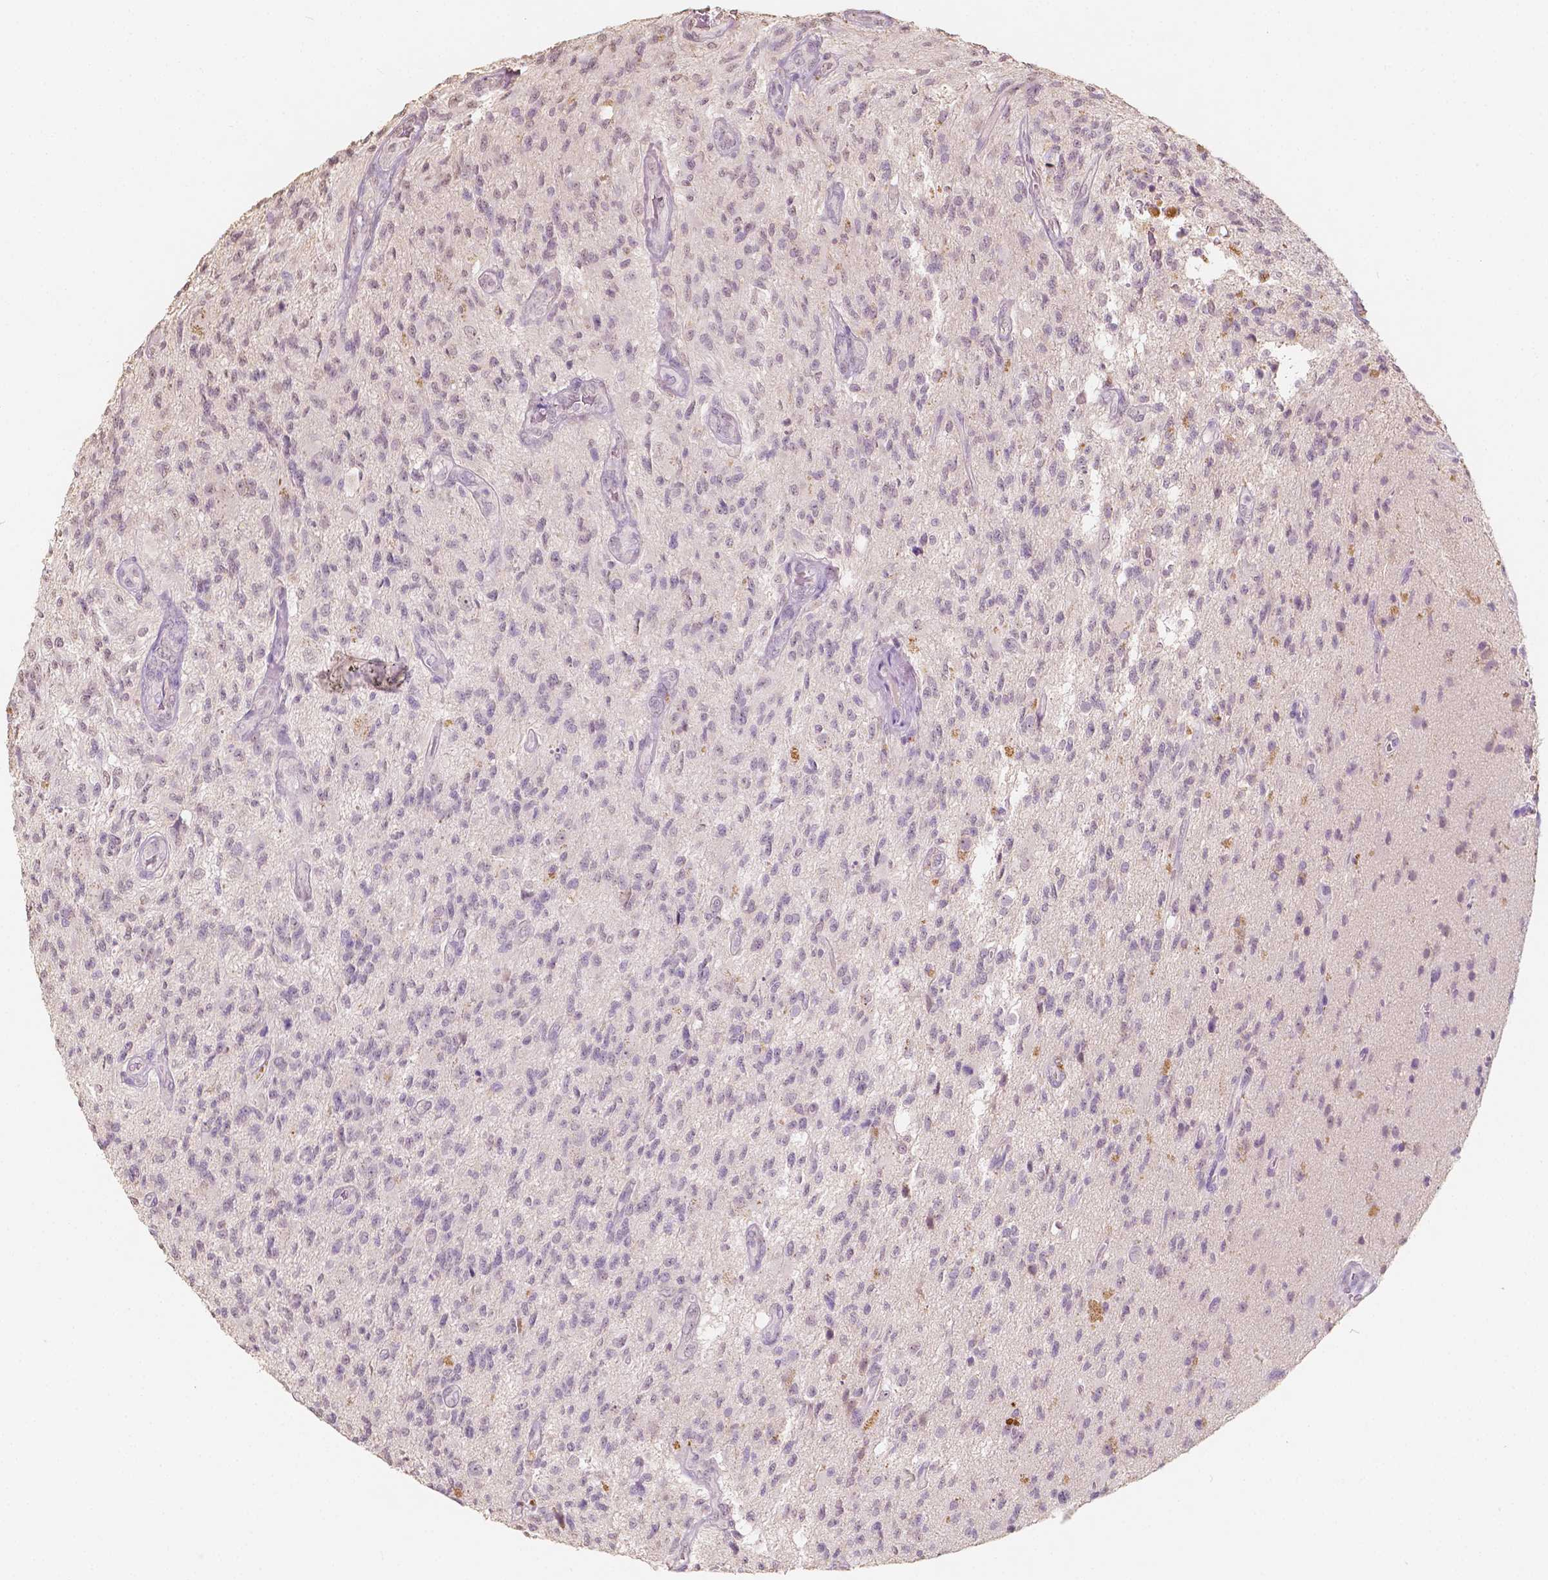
{"staining": {"intensity": "negative", "quantity": "none", "location": "none"}, "tissue": "glioma", "cell_type": "Tumor cells", "image_type": "cancer", "snomed": [{"axis": "morphology", "description": "Glioma, malignant, High grade"}, {"axis": "topography", "description": "Brain"}], "caption": "This is an IHC photomicrograph of high-grade glioma (malignant). There is no staining in tumor cells.", "gene": "SOX15", "patient": {"sex": "male", "age": 56}}